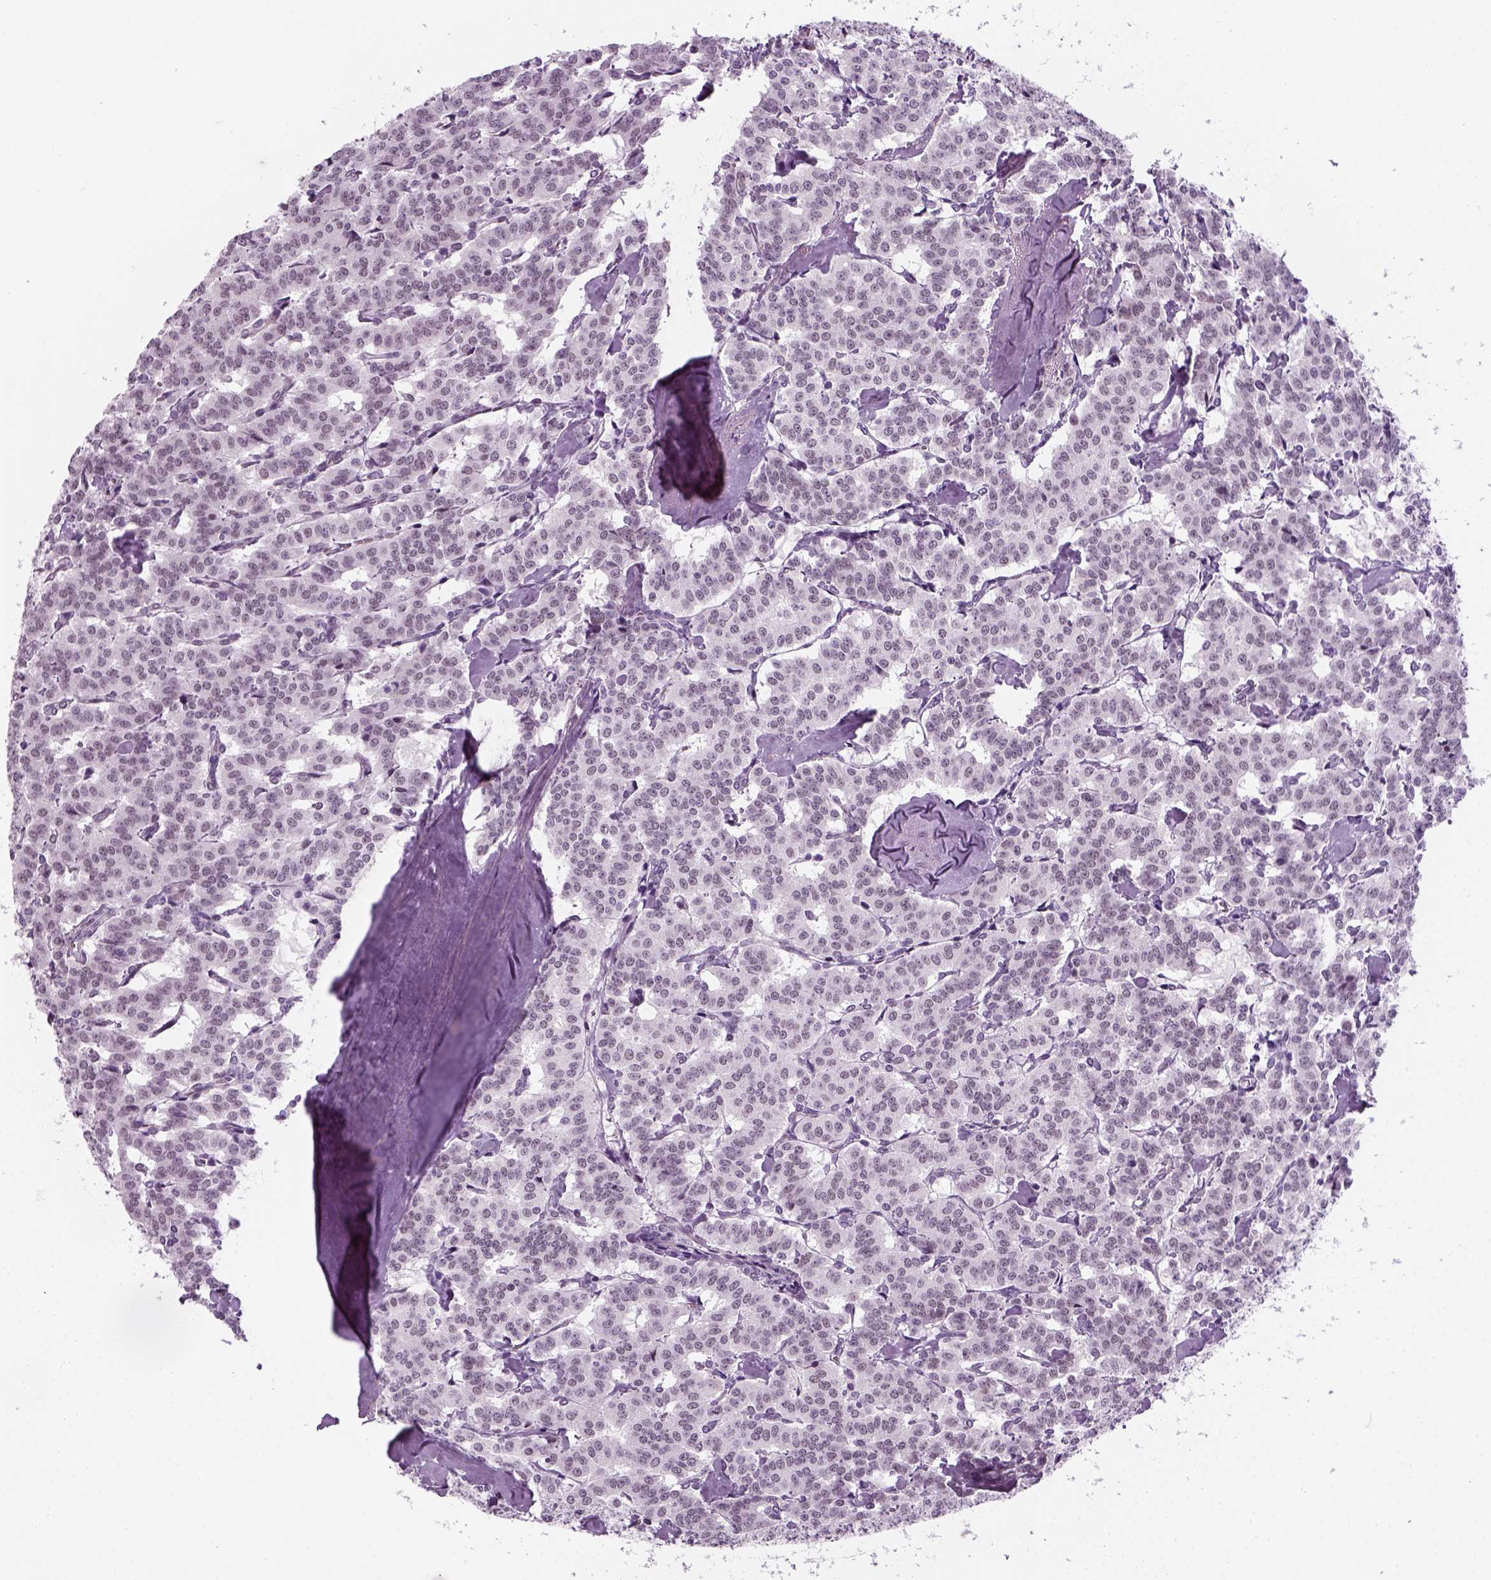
{"staining": {"intensity": "negative", "quantity": "none", "location": "none"}, "tissue": "carcinoid", "cell_type": "Tumor cells", "image_type": "cancer", "snomed": [{"axis": "morphology", "description": "Carcinoid, malignant, NOS"}, {"axis": "topography", "description": "Lung"}], "caption": "IHC micrograph of carcinoid (malignant) stained for a protein (brown), which displays no staining in tumor cells.", "gene": "ZNF865", "patient": {"sex": "female", "age": 46}}